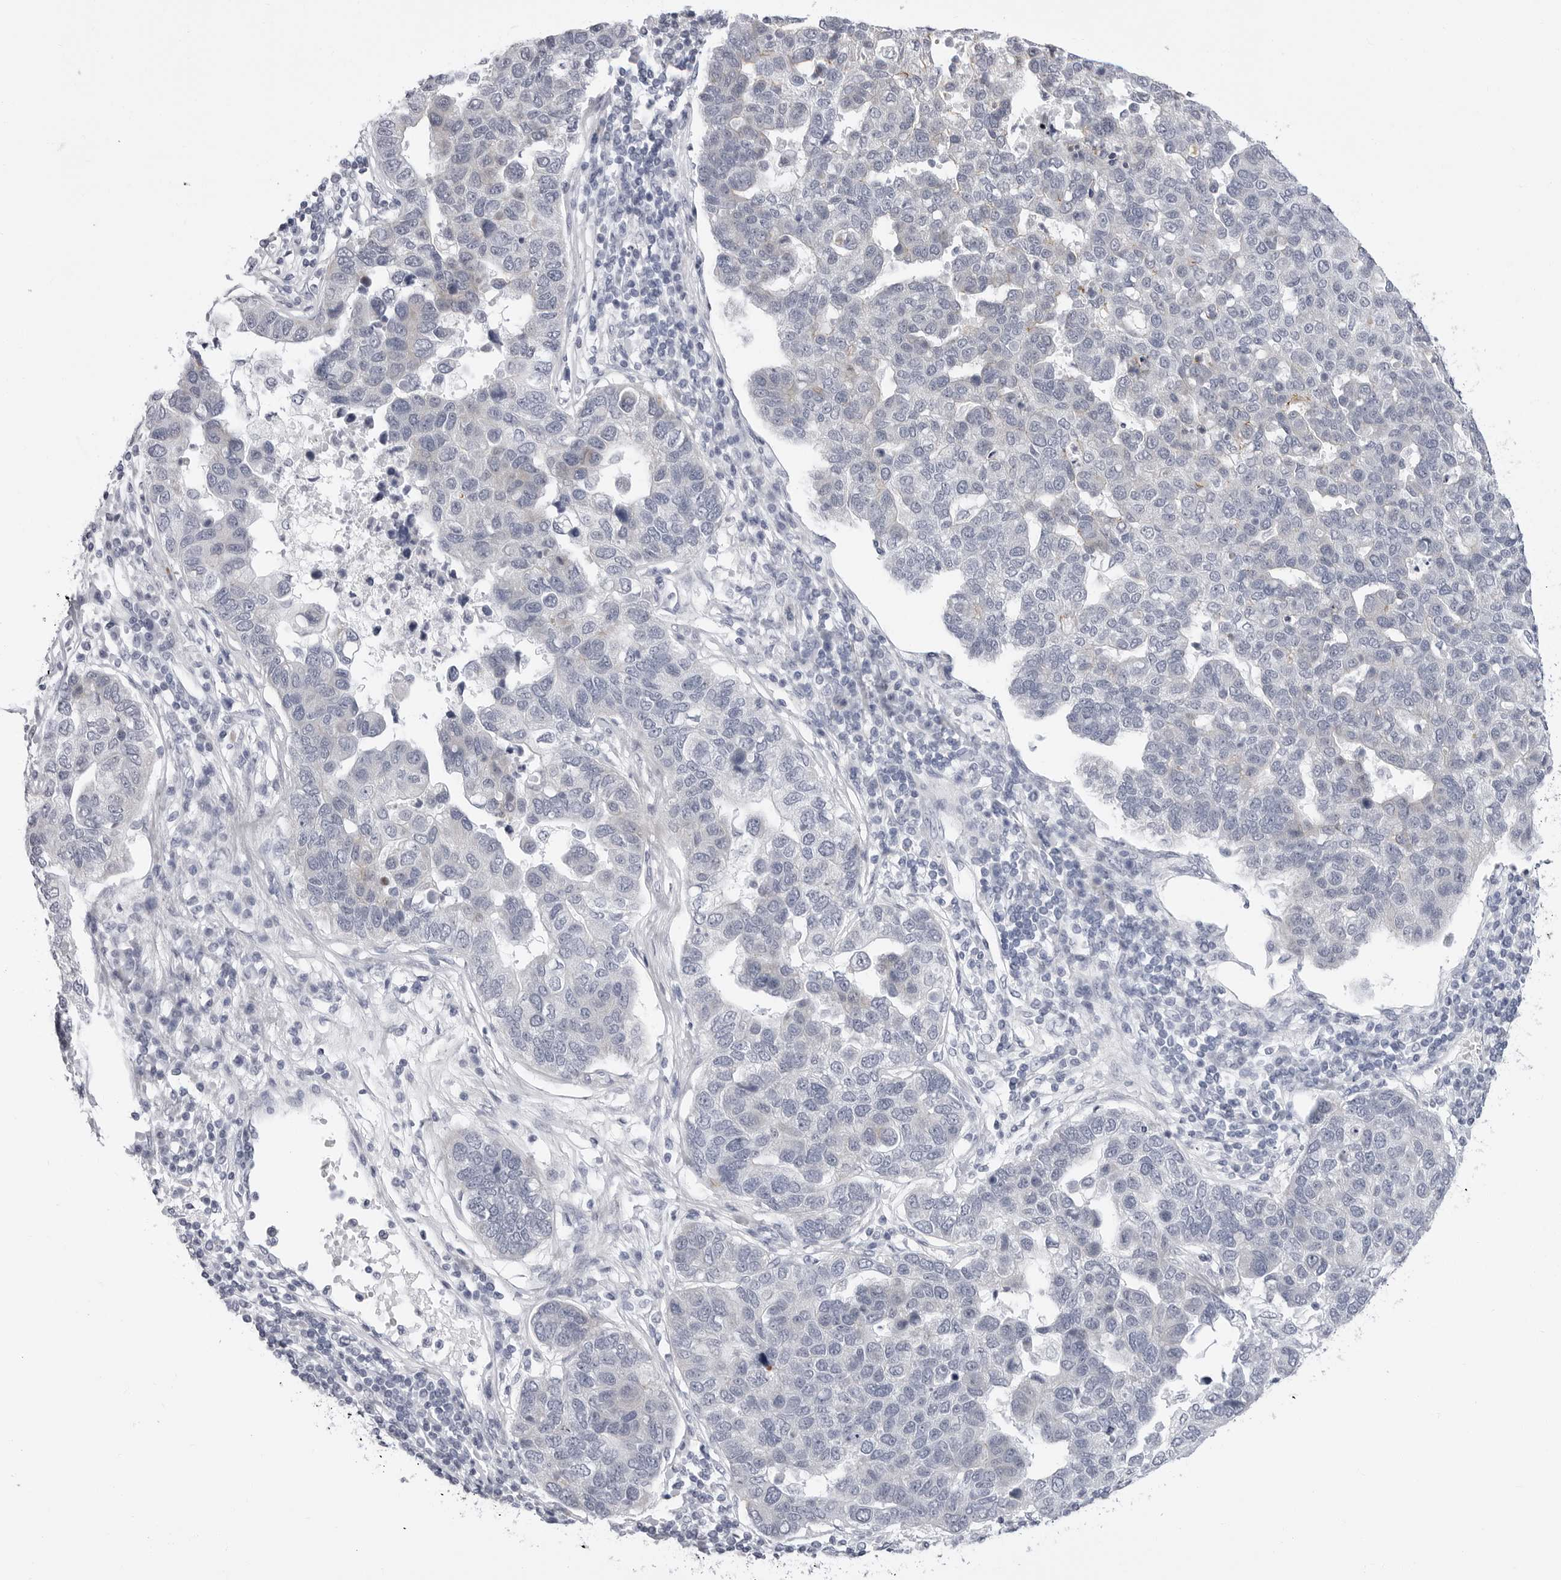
{"staining": {"intensity": "negative", "quantity": "none", "location": "none"}, "tissue": "pancreatic cancer", "cell_type": "Tumor cells", "image_type": "cancer", "snomed": [{"axis": "morphology", "description": "Adenocarcinoma, NOS"}, {"axis": "topography", "description": "Pancreas"}], "caption": "DAB (3,3'-diaminobenzidine) immunohistochemical staining of human pancreatic cancer reveals no significant positivity in tumor cells.", "gene": "ERICH3", "patient": {"sex": "female", "age": 61}}